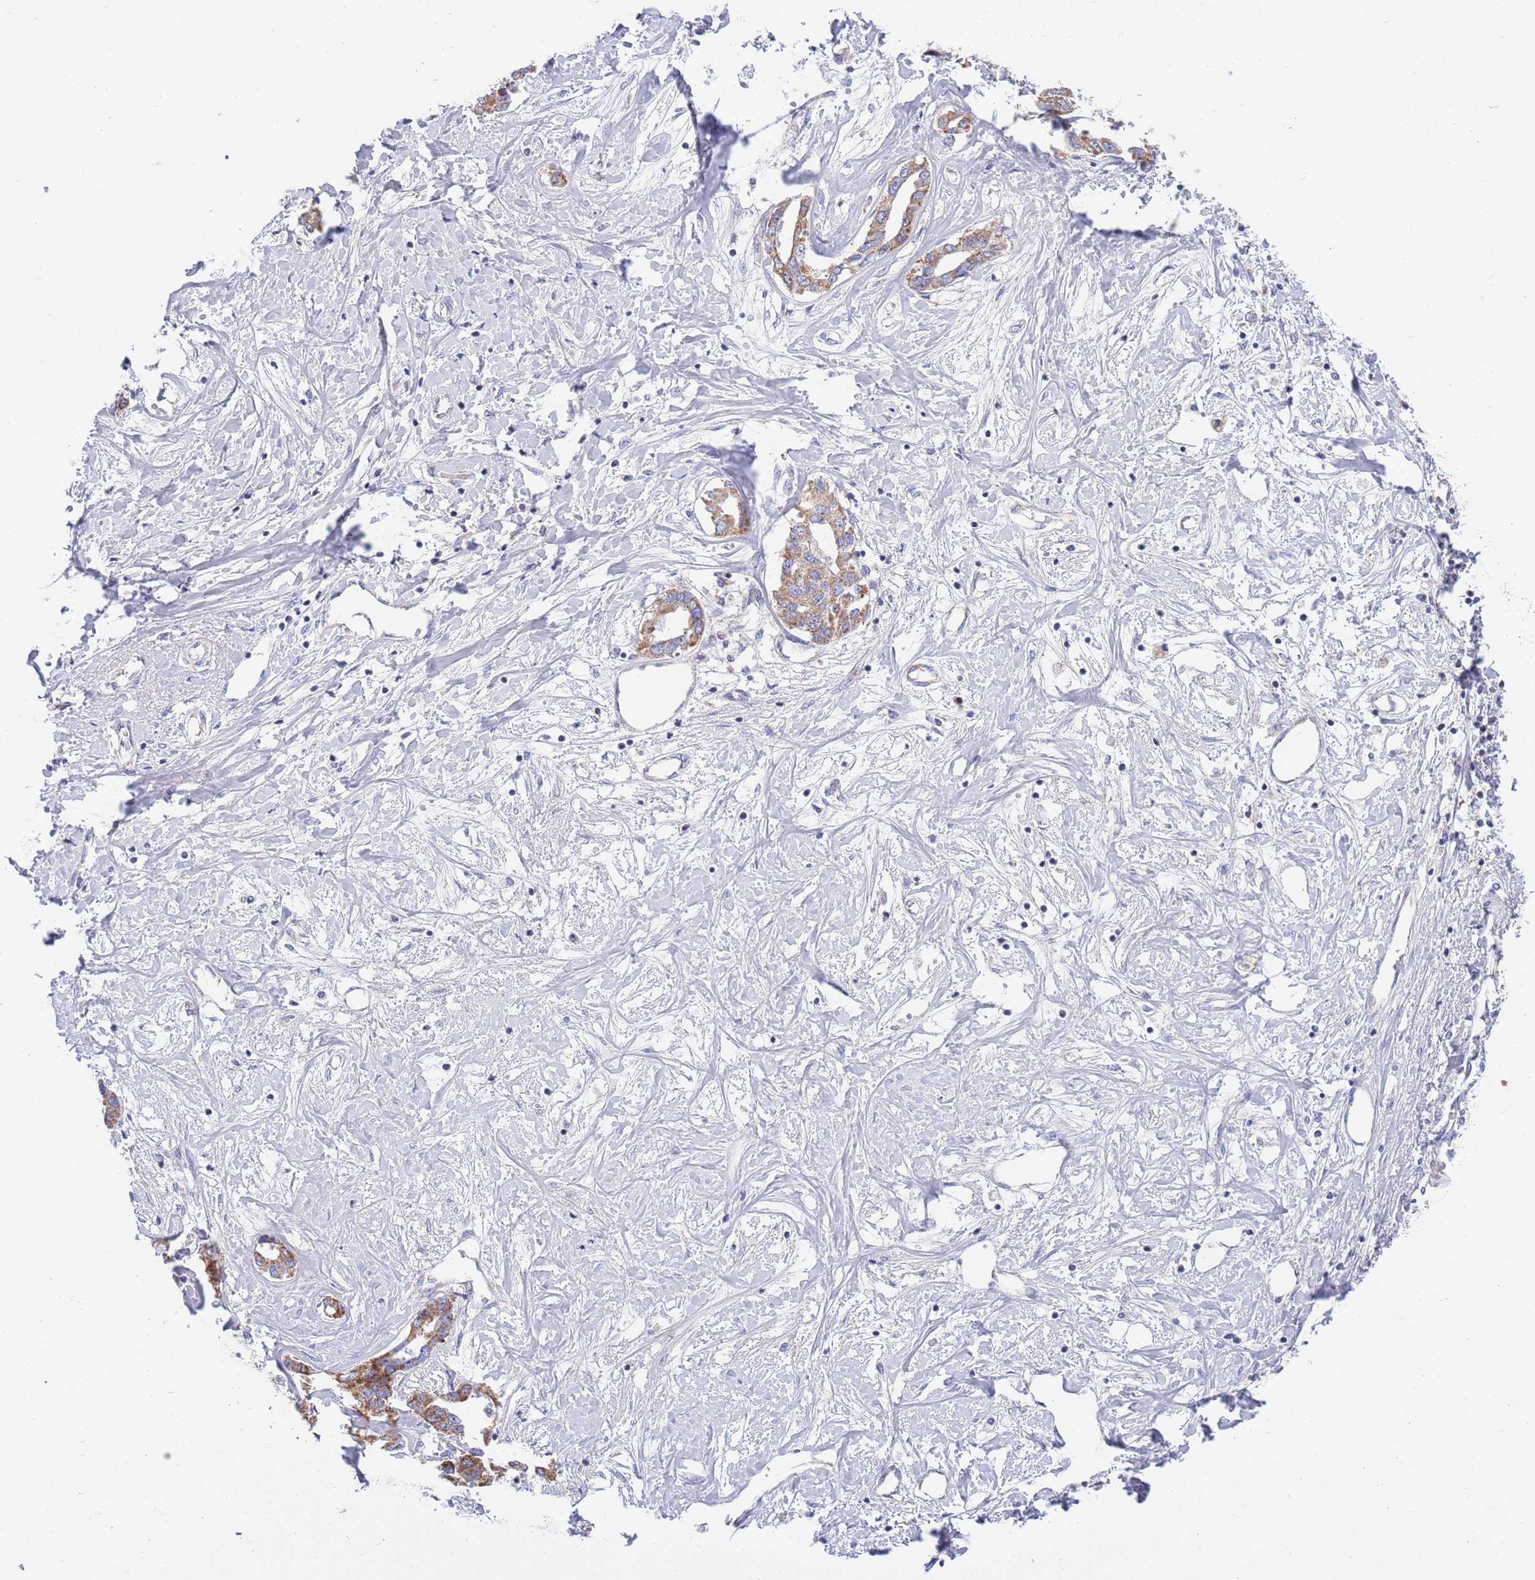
{"staining": {"intensity": "moderate", "quantity": ">75%", "location": "cytoplasmic/membranous"}, "tissue": "liver cancer", "cell_type": "Tumor cells", "image_type": "cancer", "snomed": [{"axis": "morphology", "description": "Cholangiocarcinoma"}, {"axis": "topography", "description": "Liver"}], "caption": "Cholangiocarcinoma (liver) stained with DAB immunohistochemistry exhibits medium levels of moderate cytoplasmic/membranous positivity in approximately >75% of tumor cells.", "gene": "EMC8", "patient": {"sex": "male", "age": 59}}